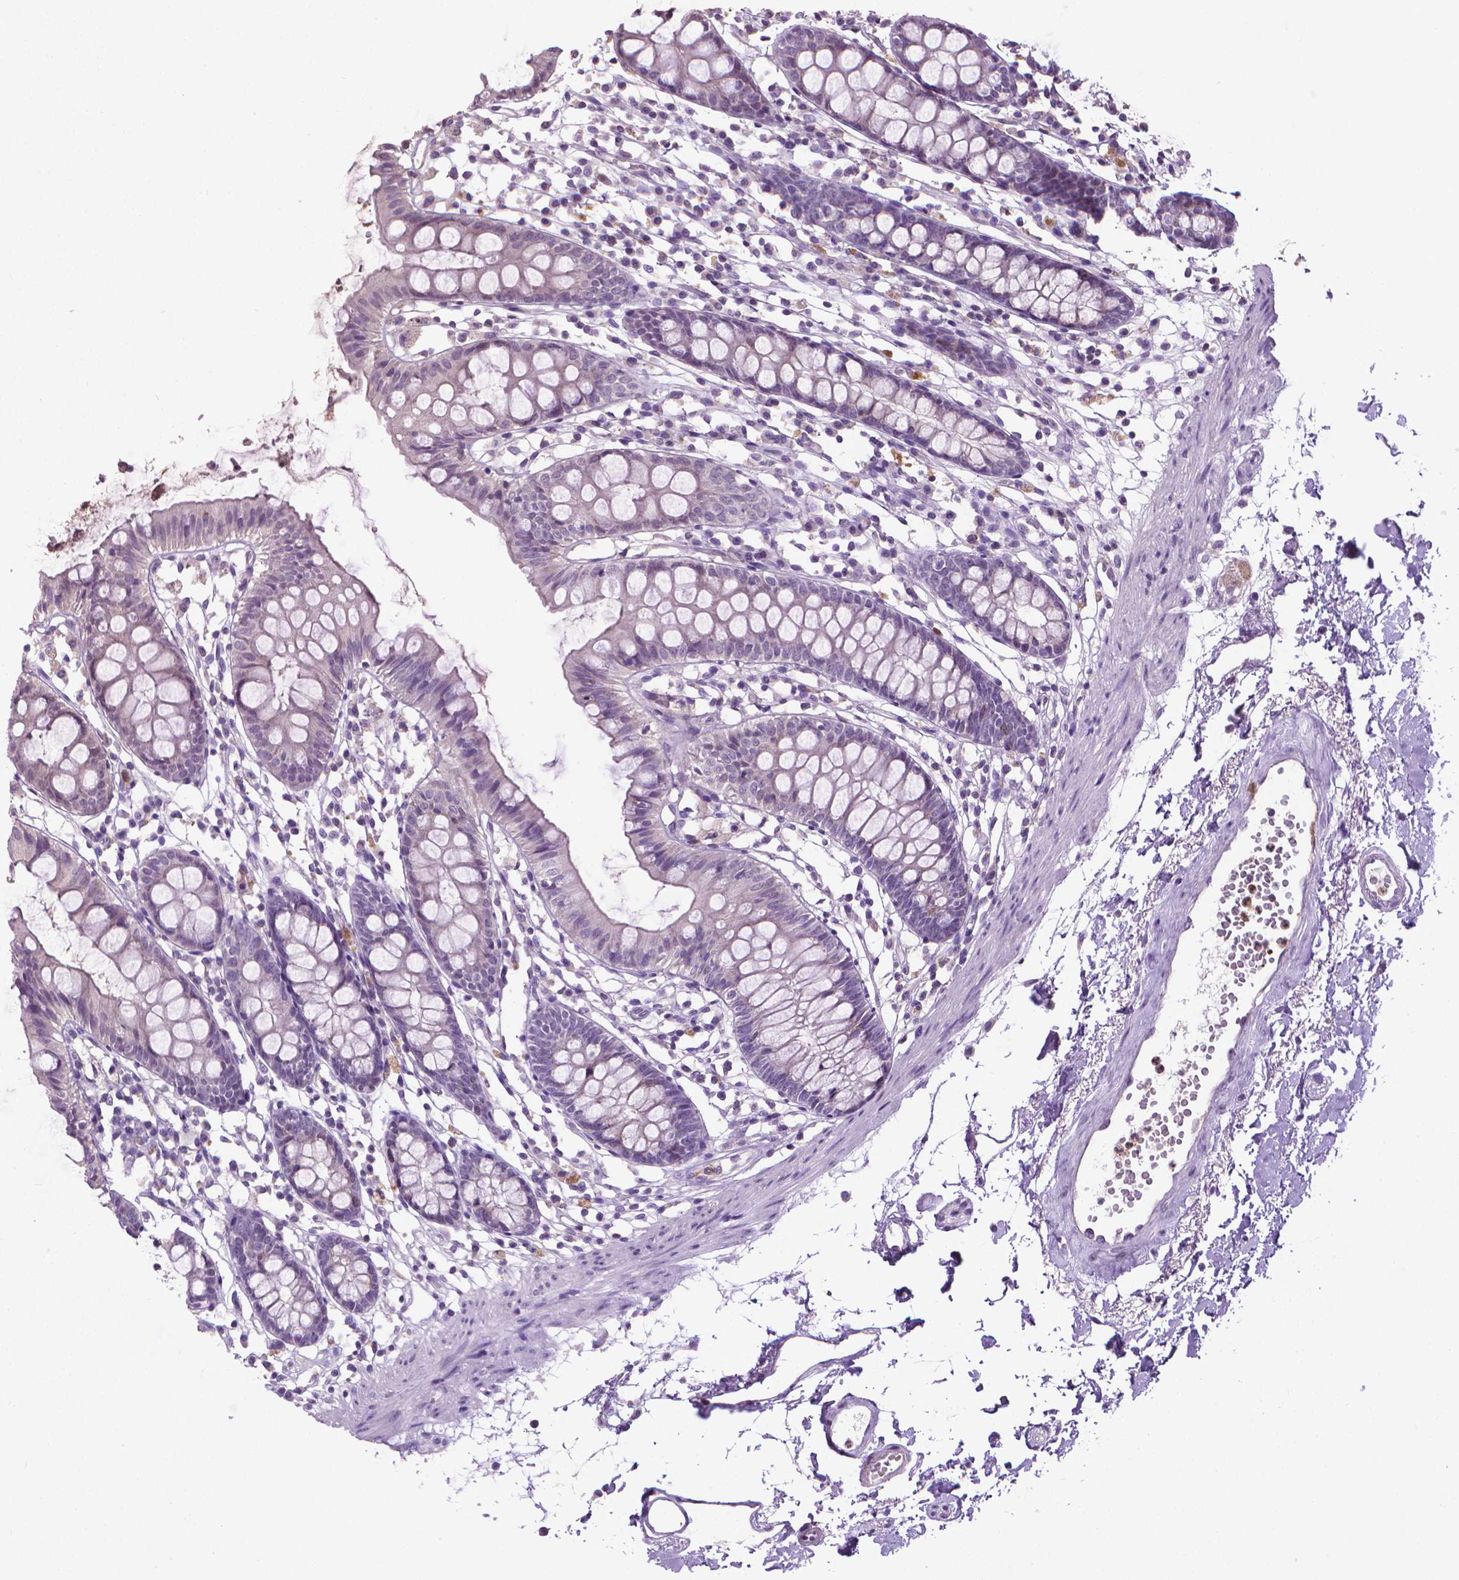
{"staining": {"intensity": "negative", "quantity": "none", "location": "none"}, "tissue": "colon", "cell_type": "Endothelial cells", "image_type": "normal", "snomed": [{"axis": "morphology", "description": "Normal tissue, NOS"}, {"axis": "topography", "description": "Colon"}], "caption": "Endothelial cells are negative for protein expression in normal human colon. (DAB IHC visualized using brightfield microscopy, high magnification).", "gene": "CDKN2D", "patient": {"sex": "female", "age": 84}}